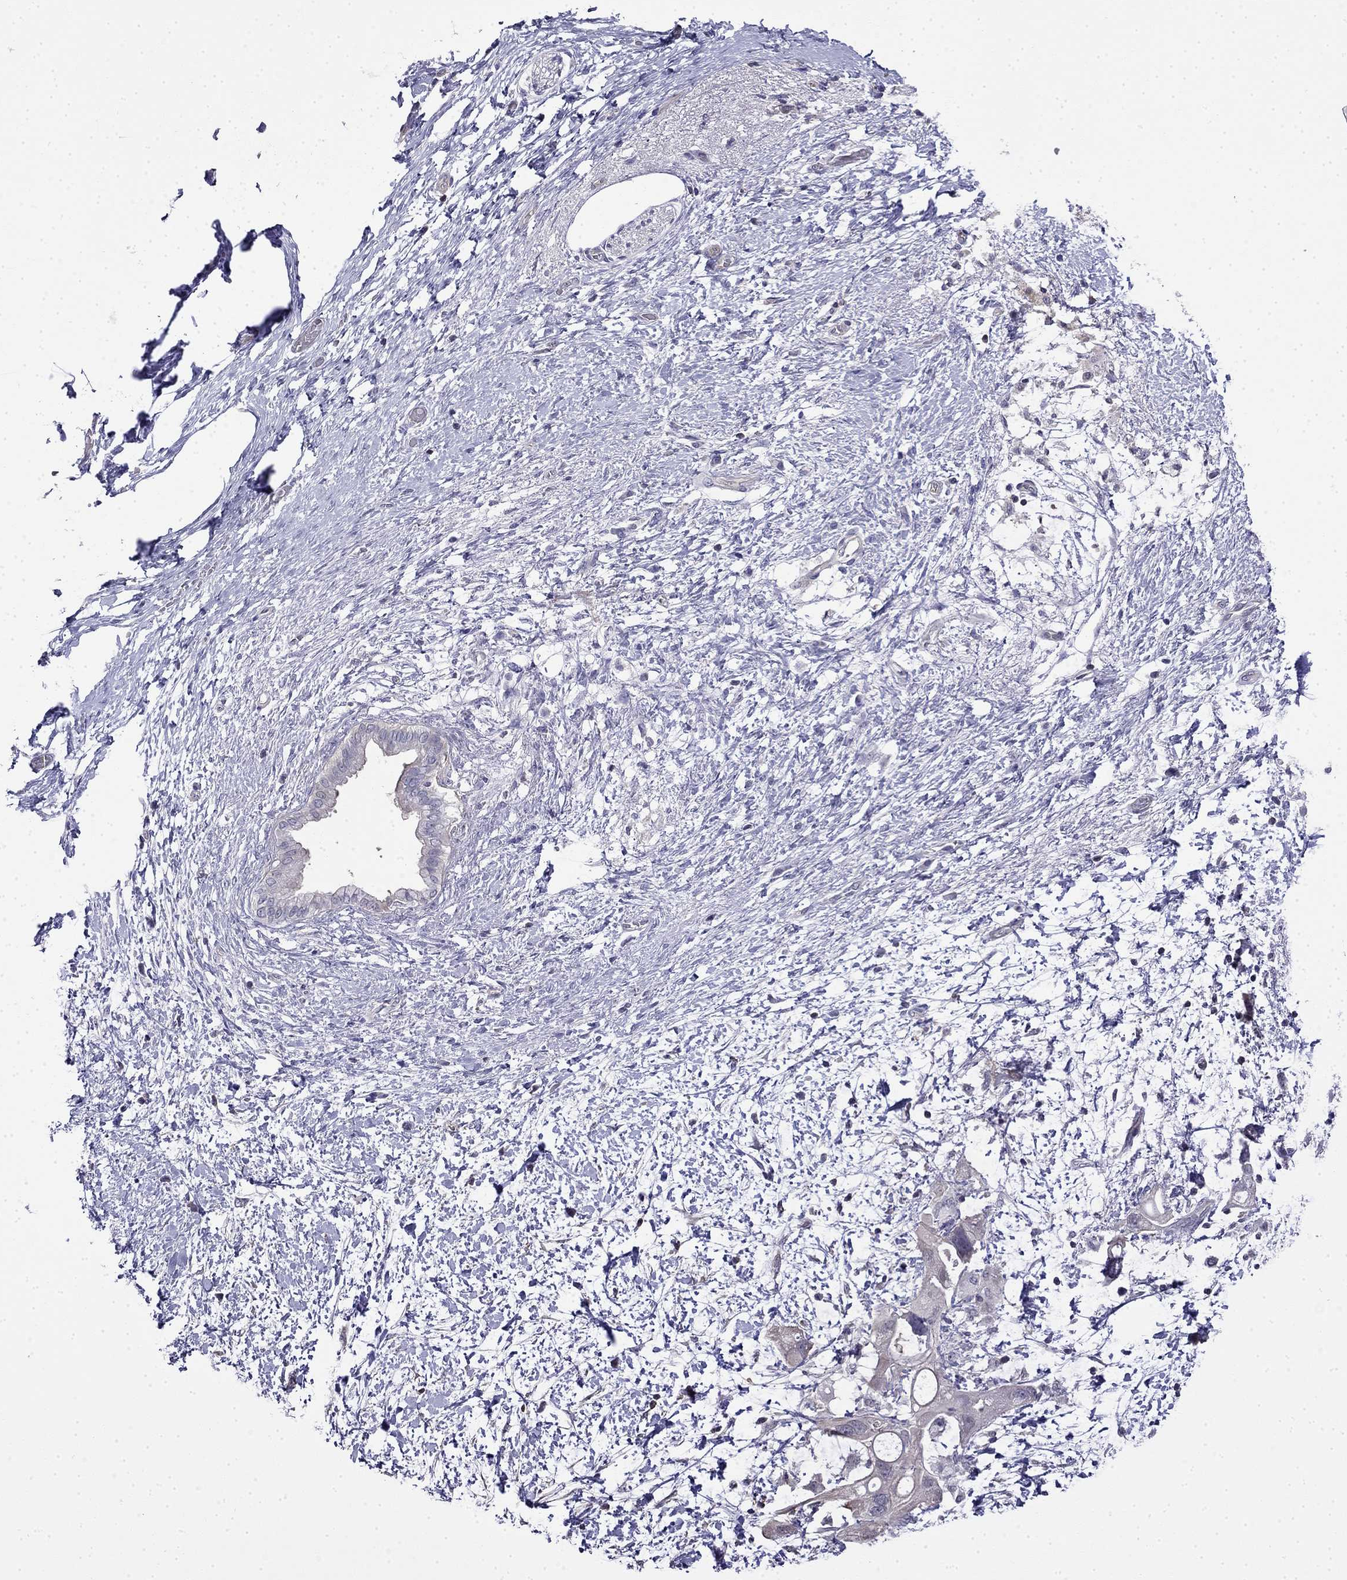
{"staining": {"intensity": "negative", "quantity": "none", "location": "none"}, "tissue": "pancreatic cancer", "cell_type": "Tumor cells", "image_type": "cancer", "snomed": [{"axis": "morphology", "description": "Adenocarcinoma, NOS"}, {"axis": "topography", "description": "Pancreas"}], "caption": "This image is of pancreatic adenocarcinoma stained with immunohistochemistry (IHC) to label a protein in brown with the nuclei are counter-stained blue. There is no staining in tumor cells. Nuclei are stained in blue.", "gene": "GUCA1B", "patient": {"sex": "female", "age": 72}}